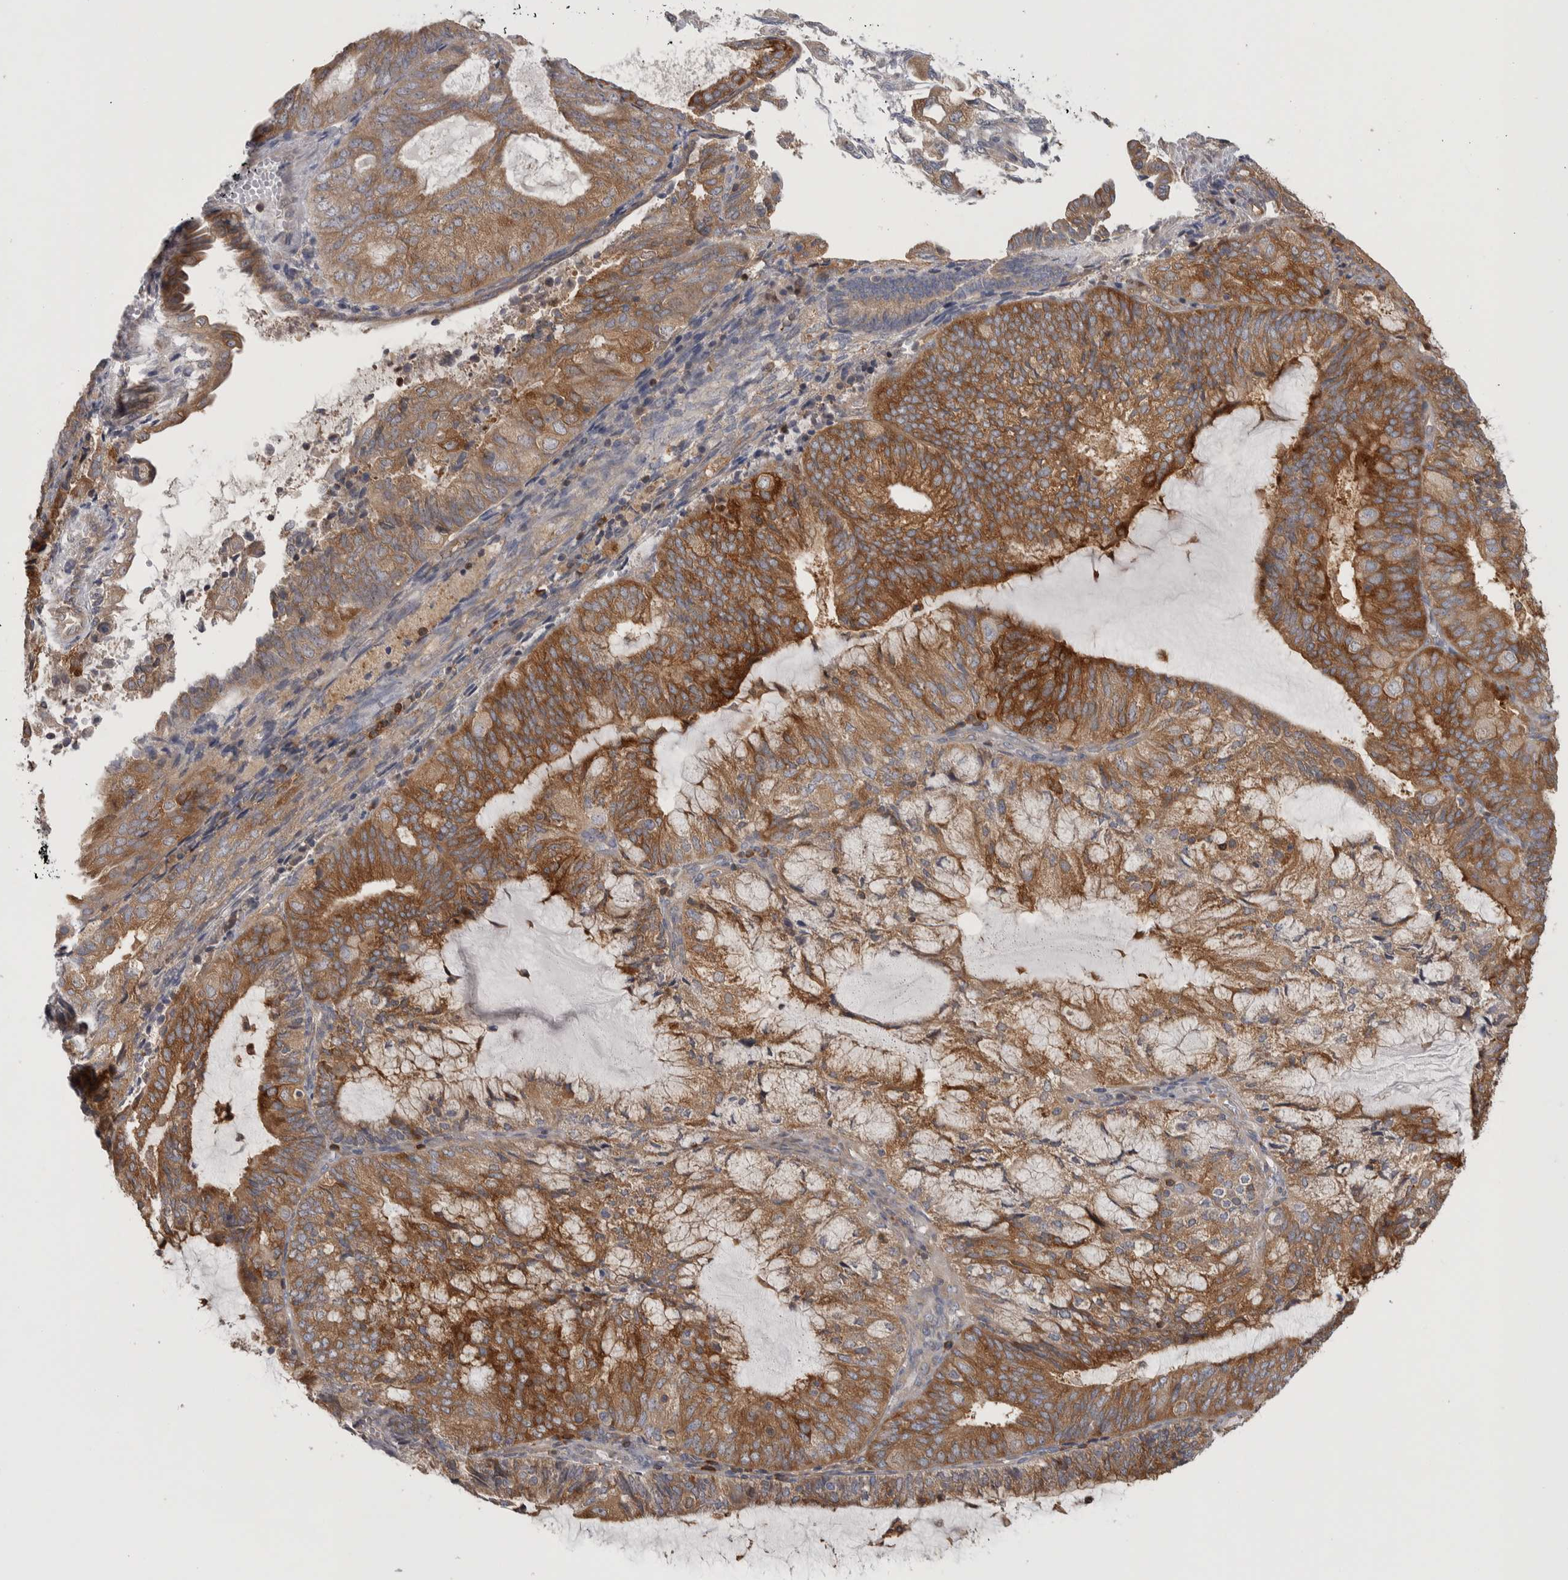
{"staining": {"intensity": "moderate", "quantity": ">75%", "location": "cytoplasmic/membranous"}, "tissue": "endometrial cancer", "cell_type": "Tumor cells", "image_type": "cancer", "snomed": [{"axis": "morphology", "description": "Adenocarcinoma, NOS"}, {"axis": "topography", "description": "Endometrium"}], "caption": "Moderate cytoplasmic/membranous protein expression is identified in approximately >75% of tumor cells in endometrial cancer (adenocarcinoma).", "gene": "NFKB2", "patient": {"sex": "female", "age": 81}}